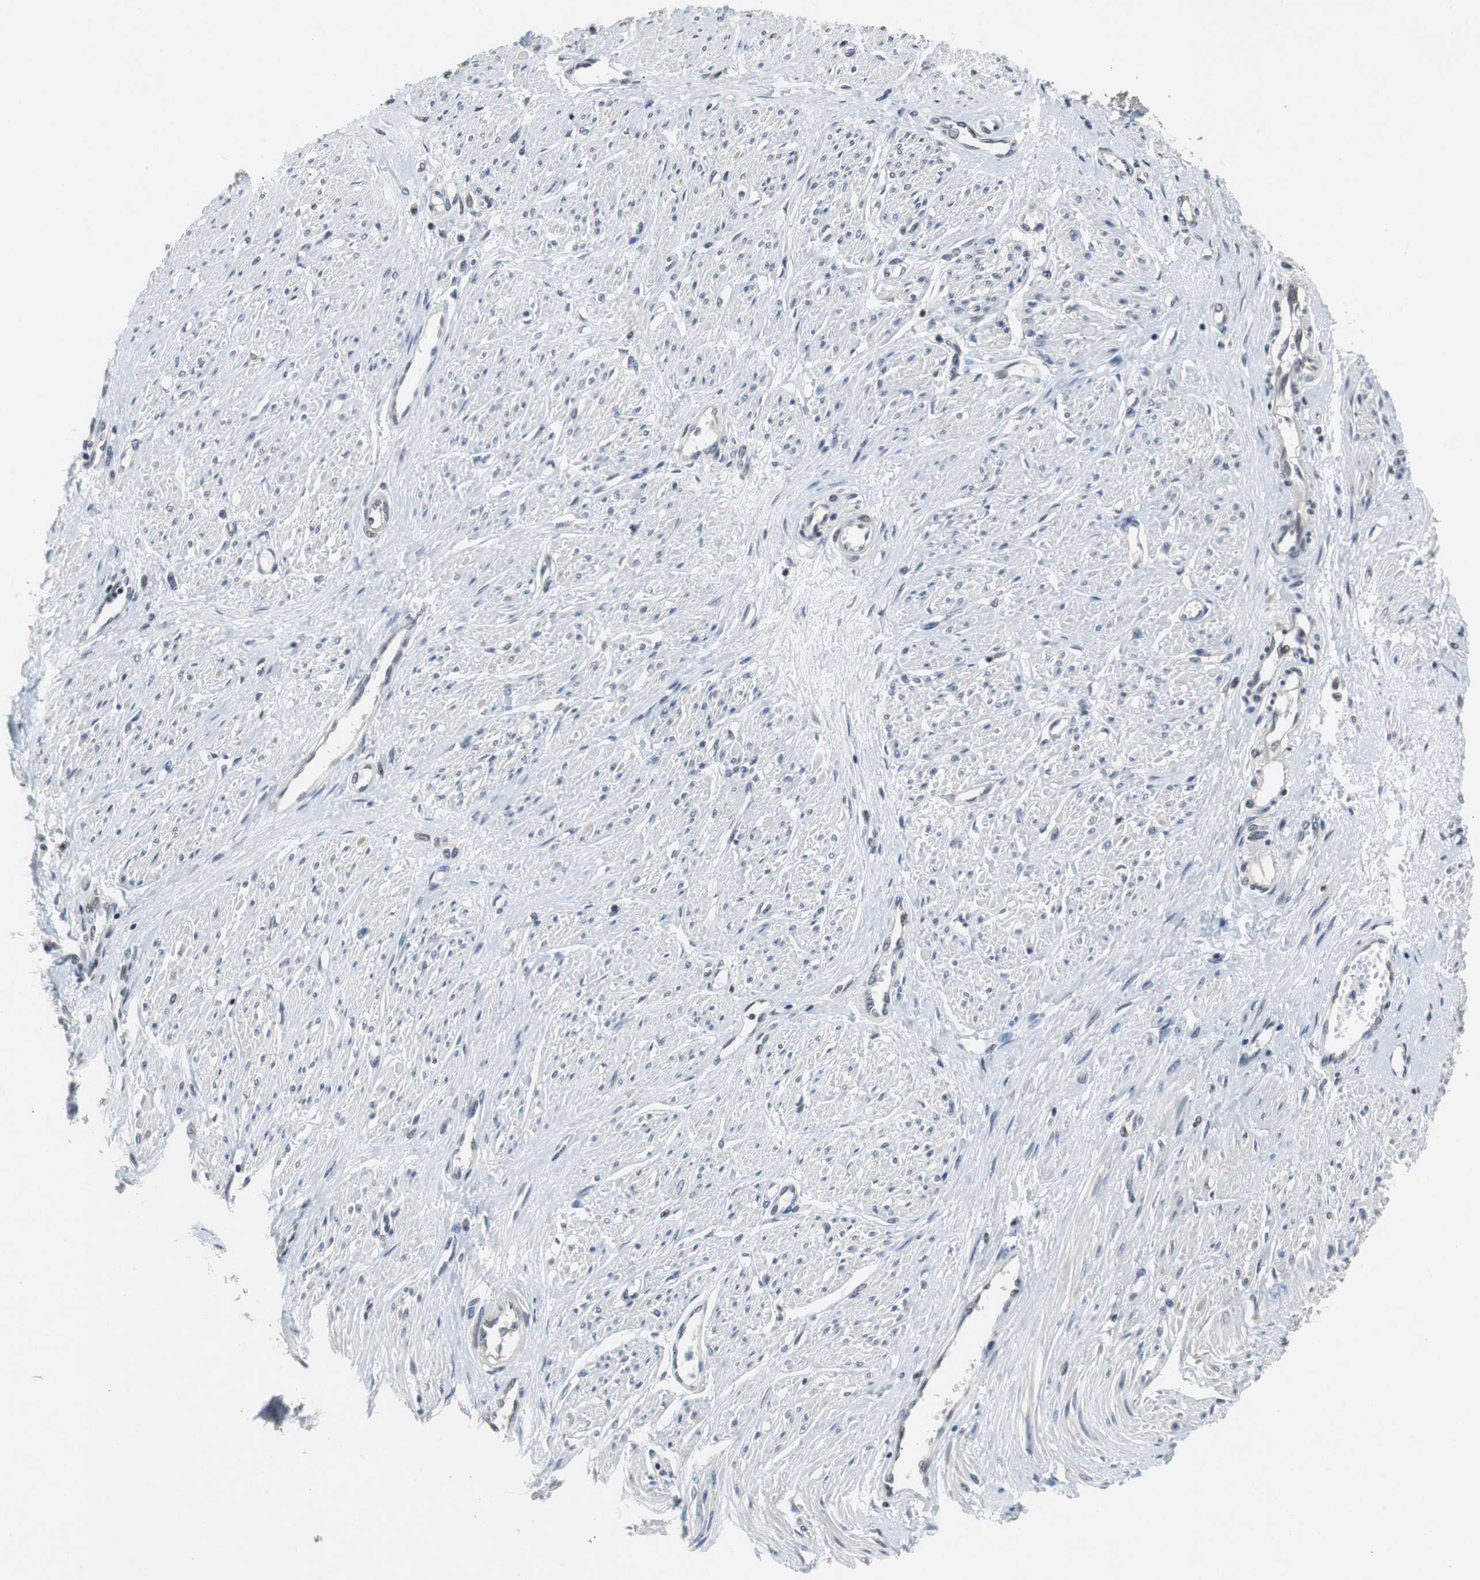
{"staining": {"intensity": "negative", "quantity": "none", "location": "none"}, "tissue": "smooth muscle", "cell_type": "Smooth muscle cells", "image_type": "normal", "snomed": [{"axis": "morphology", "description": "Normal tissue, NOS"}, {"axis": "topography", "description": "Smooth muscle"}, {"axis": "topography", "description": "Uterus"}], "caption": "This is an IHC photomicrograph of normal human smooth muscle. There is no expression in smooth muscle cells.", "gene": "TP63", "patient": {"sex": "female", "age": 39}}